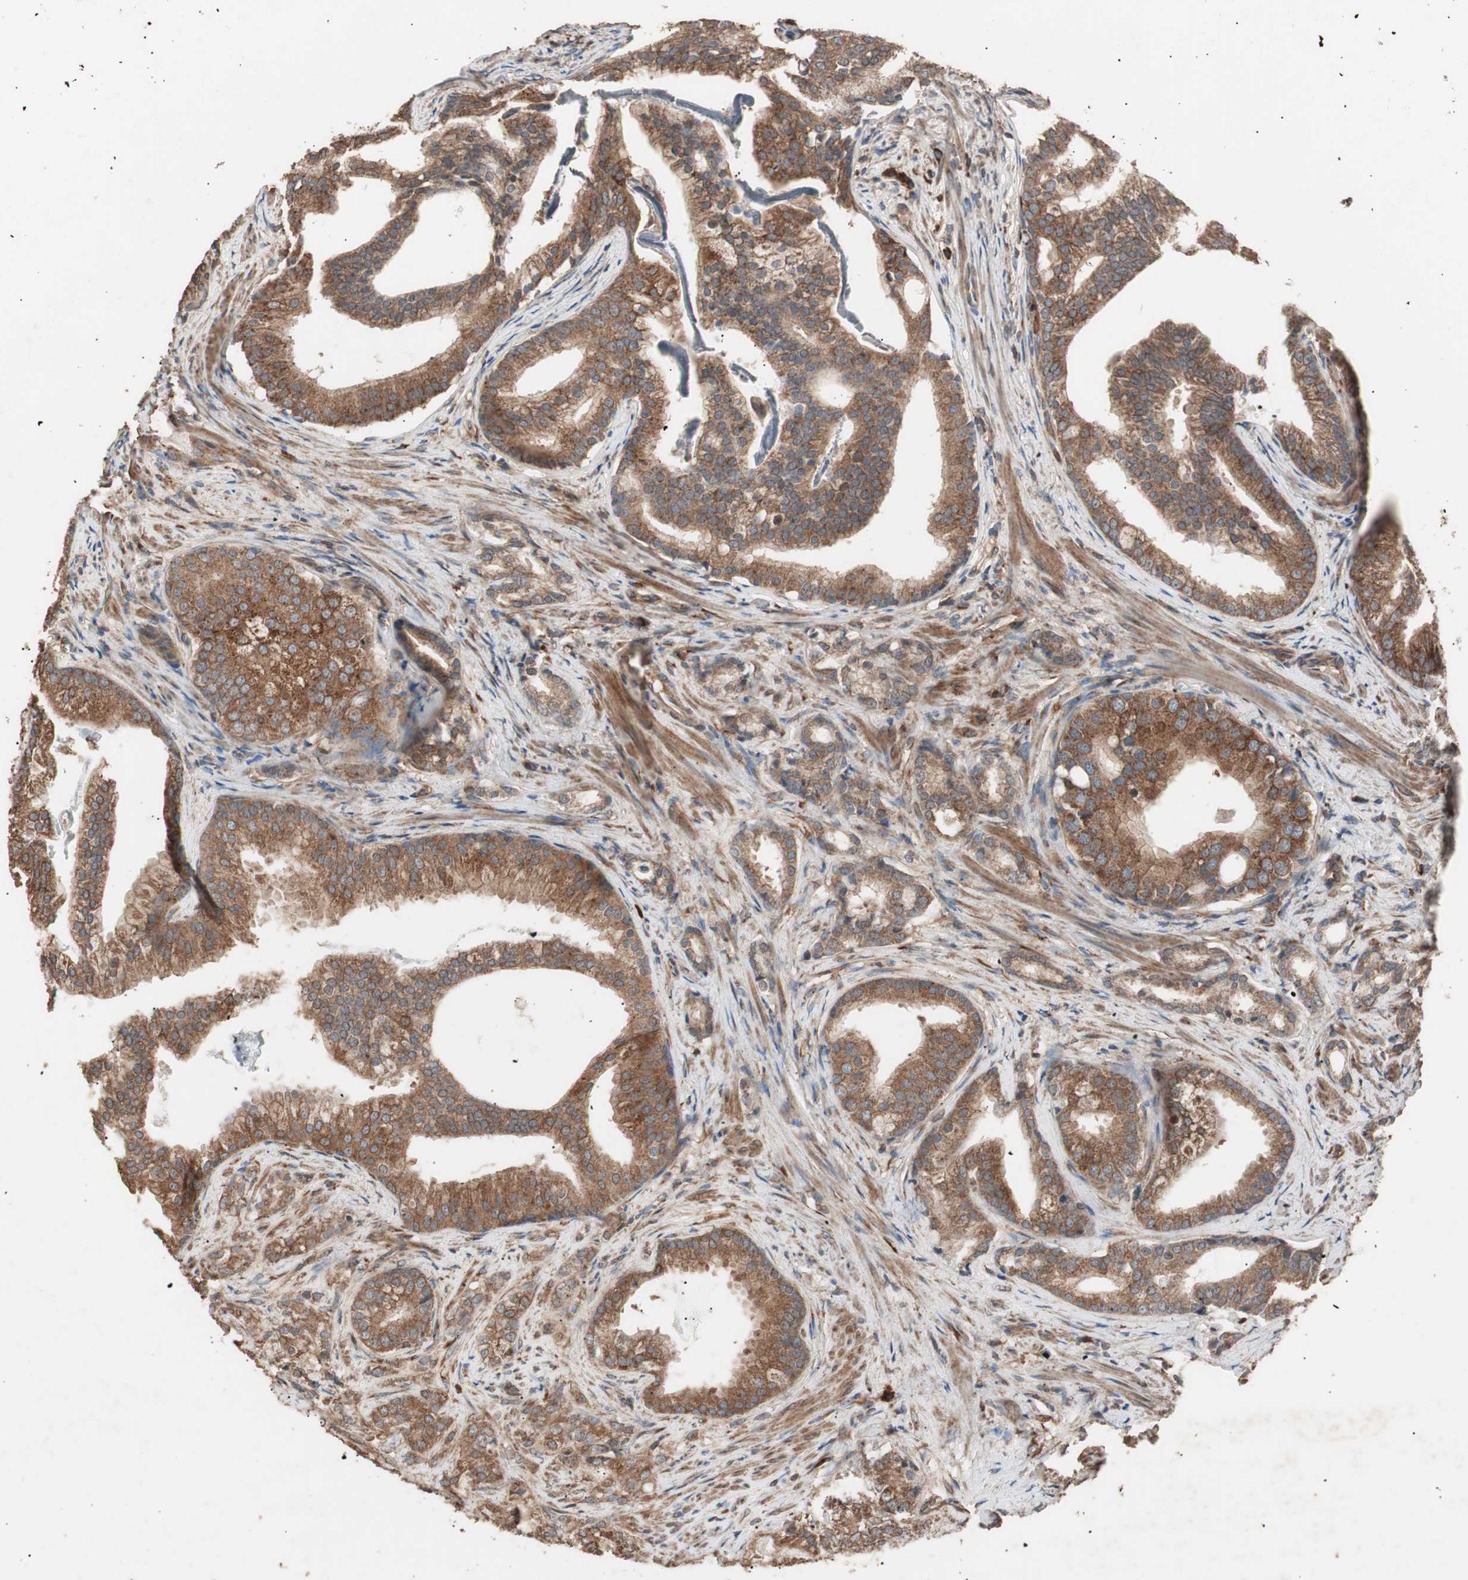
{"staining": {"intensity": "moderate", "quantity": ">75%", "location": "cytoplasmic/membranous"}, "tissue": "prostate cancer", "cell_type": "Tumor cells", "image_type": "cancer", "snomed": [{"axis": "morphology", "description": "Adenocarcinoma, Low grade"}, {"axis": "topography", "description": "Prostate"}], "caption": "Immunohistochemistry (DAB) staining of adenocarcinoma (low-grade) (prostate) demonstrates moderate cytoplasmic/membranous protein positivity in approximately >75% of tumor cells. The protein of interest is shown in brown color, while the nuclei are stained blue.", "gene": "LZTS1", "patient": {"sex": "male", "age": 58}}